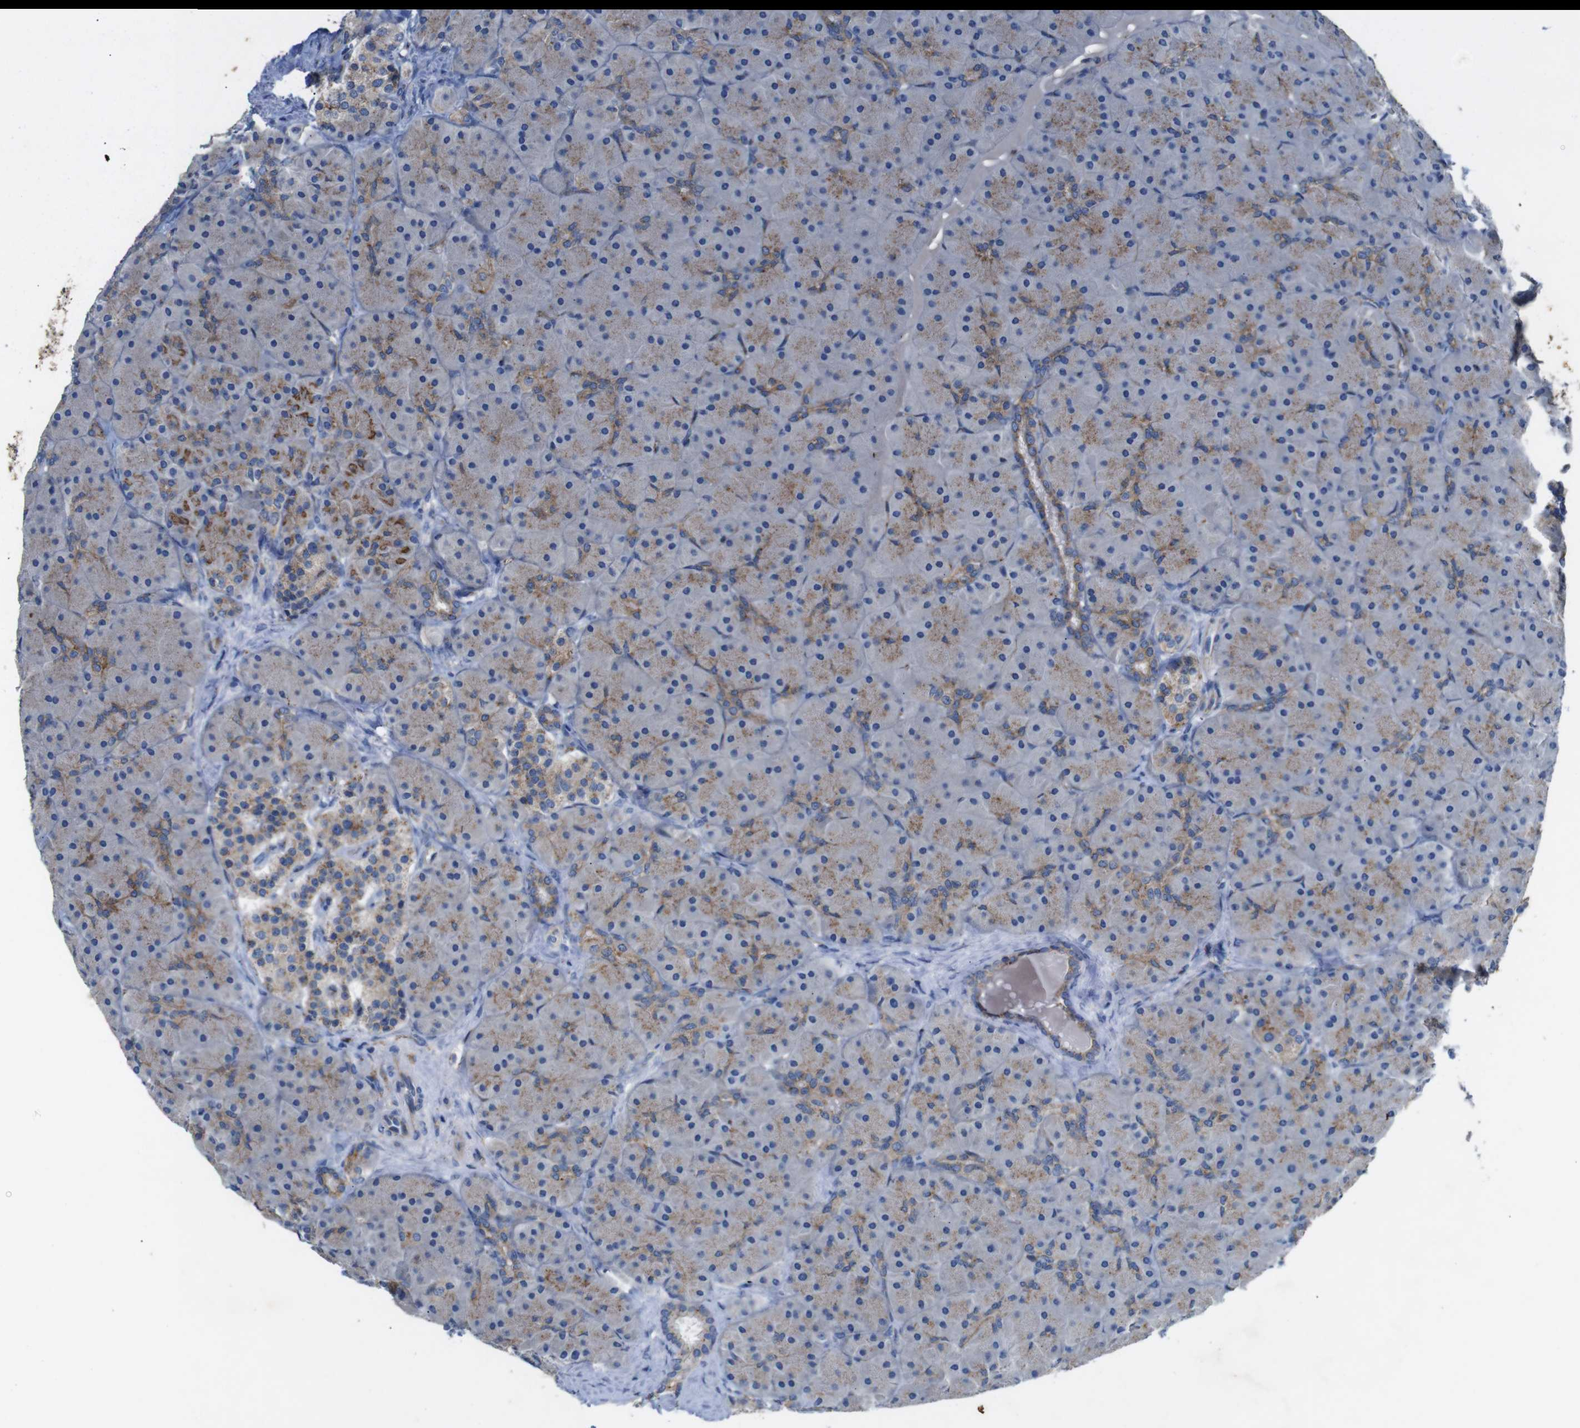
{"staining": {"intensity": "moderate", "quantity": "25%-75%", "location": "cytoplasmic/membranous"}, "tissue": "pancreas", "cell_type": "Exocrine glandular cells", "image_type": "normal", "snomed": [{"axis": "morphology", "description": "Normal tissue, NOS"}, {"axis": "topography", "description": "Pancreas"}], "caption": "Benign pancreas demonstrates moderate cytoplasmic/membranous expression in approximately 25%-75% of exocrine glandular cells, visualized by immunohistochemistry.", "gene": "NHLRC3", "patient": {"sex": "male", "age": 66}}